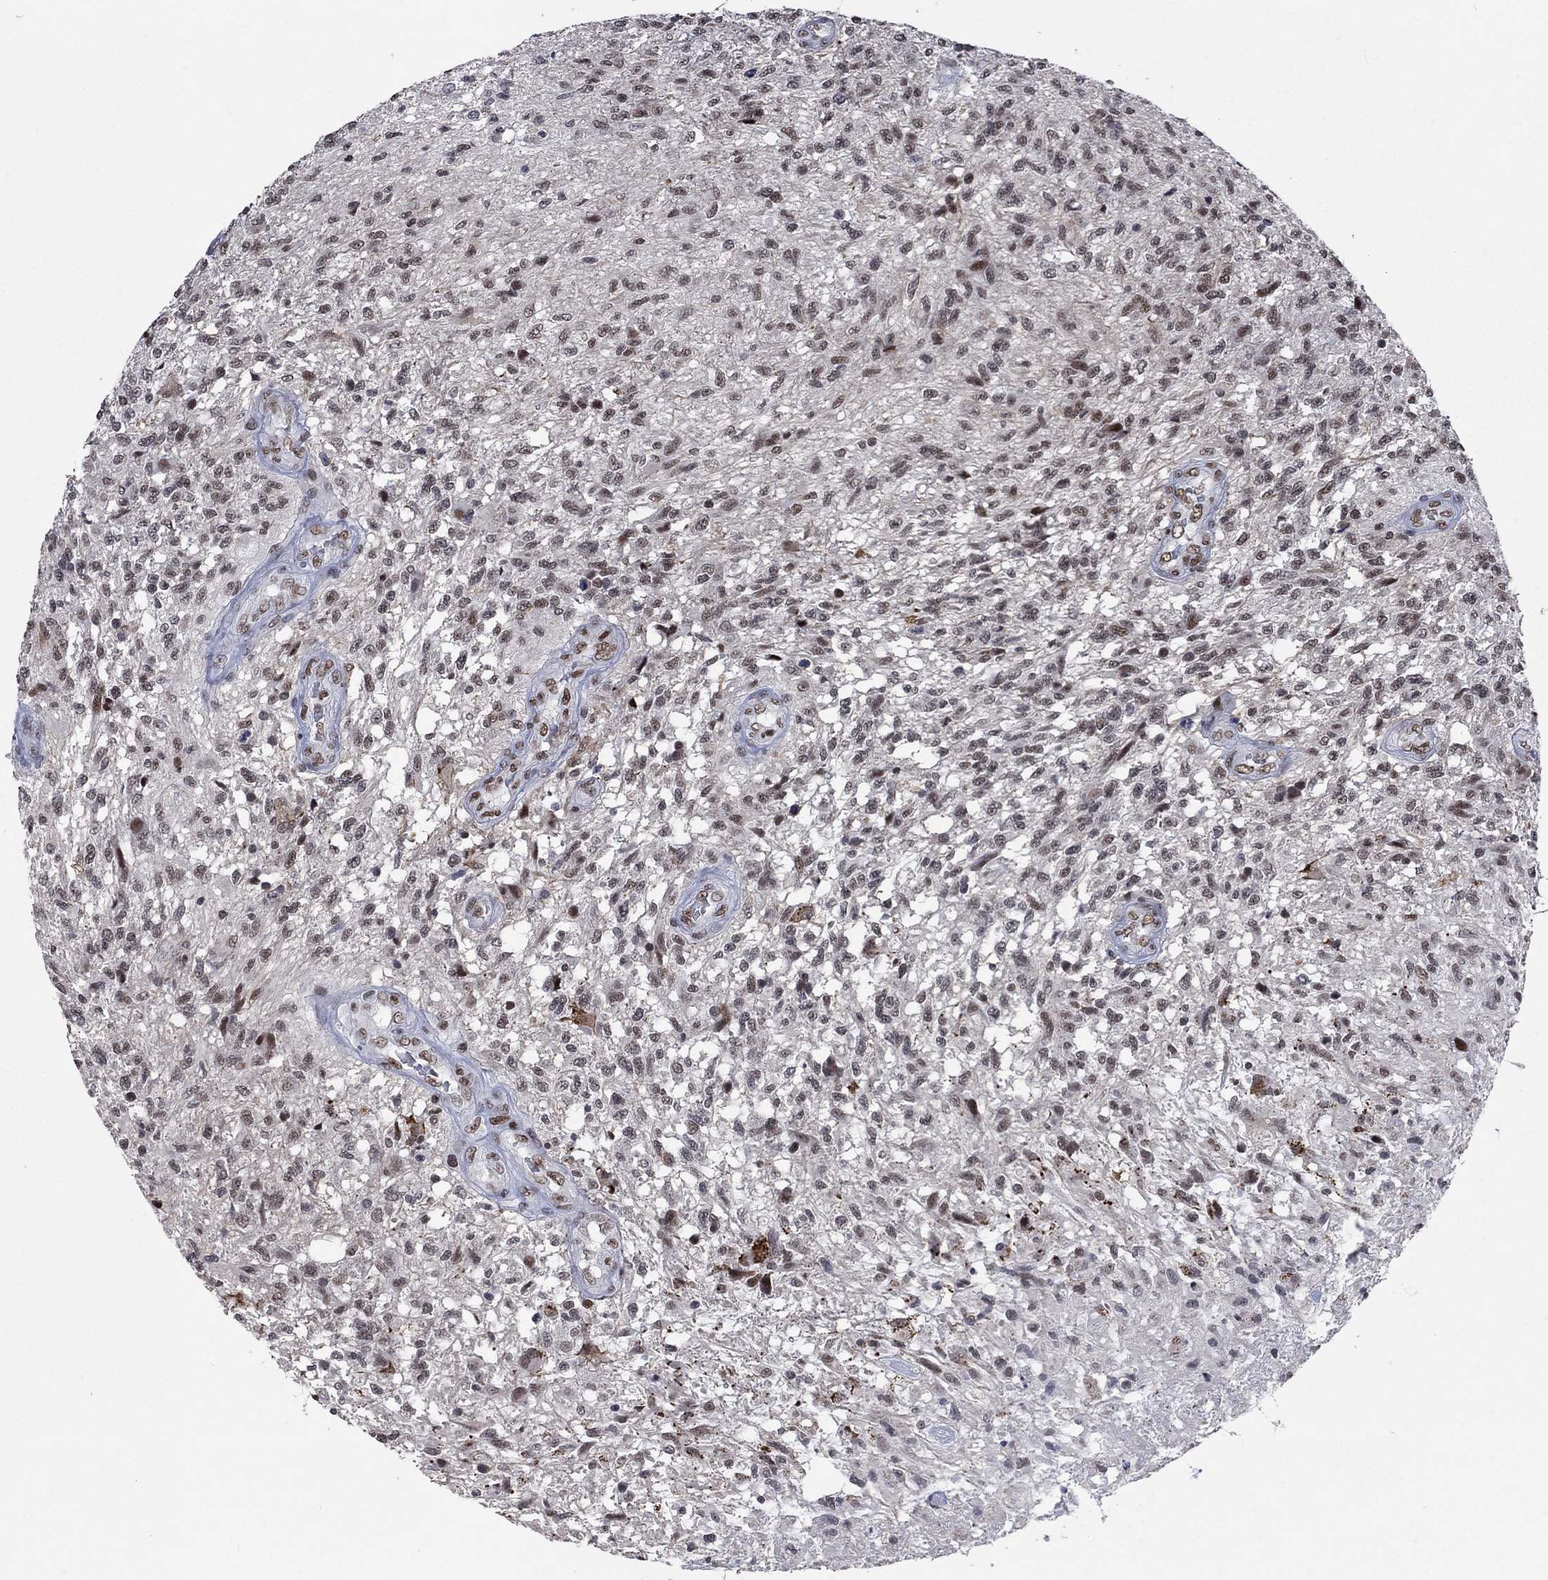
{"staining": {"intensity": "moderate", "quantity": "<25%", "location": "nuclear"}, "tissue": "glioma", "cell_type": "Tumor cells", "image_type": "cancer", "snomed": [{"axis": "morphology", "description": "Glioma, malignant, High grade"}, {"axis": "topography", "description": "Brain"}], "caption": "Malignant glioma (high-grade) stained with a brown dye shows moderate nuclear positive staining in about <25% of tumor cells.", "gene": "HCFC1", "patient": {"sex": "male", "age": 56}}